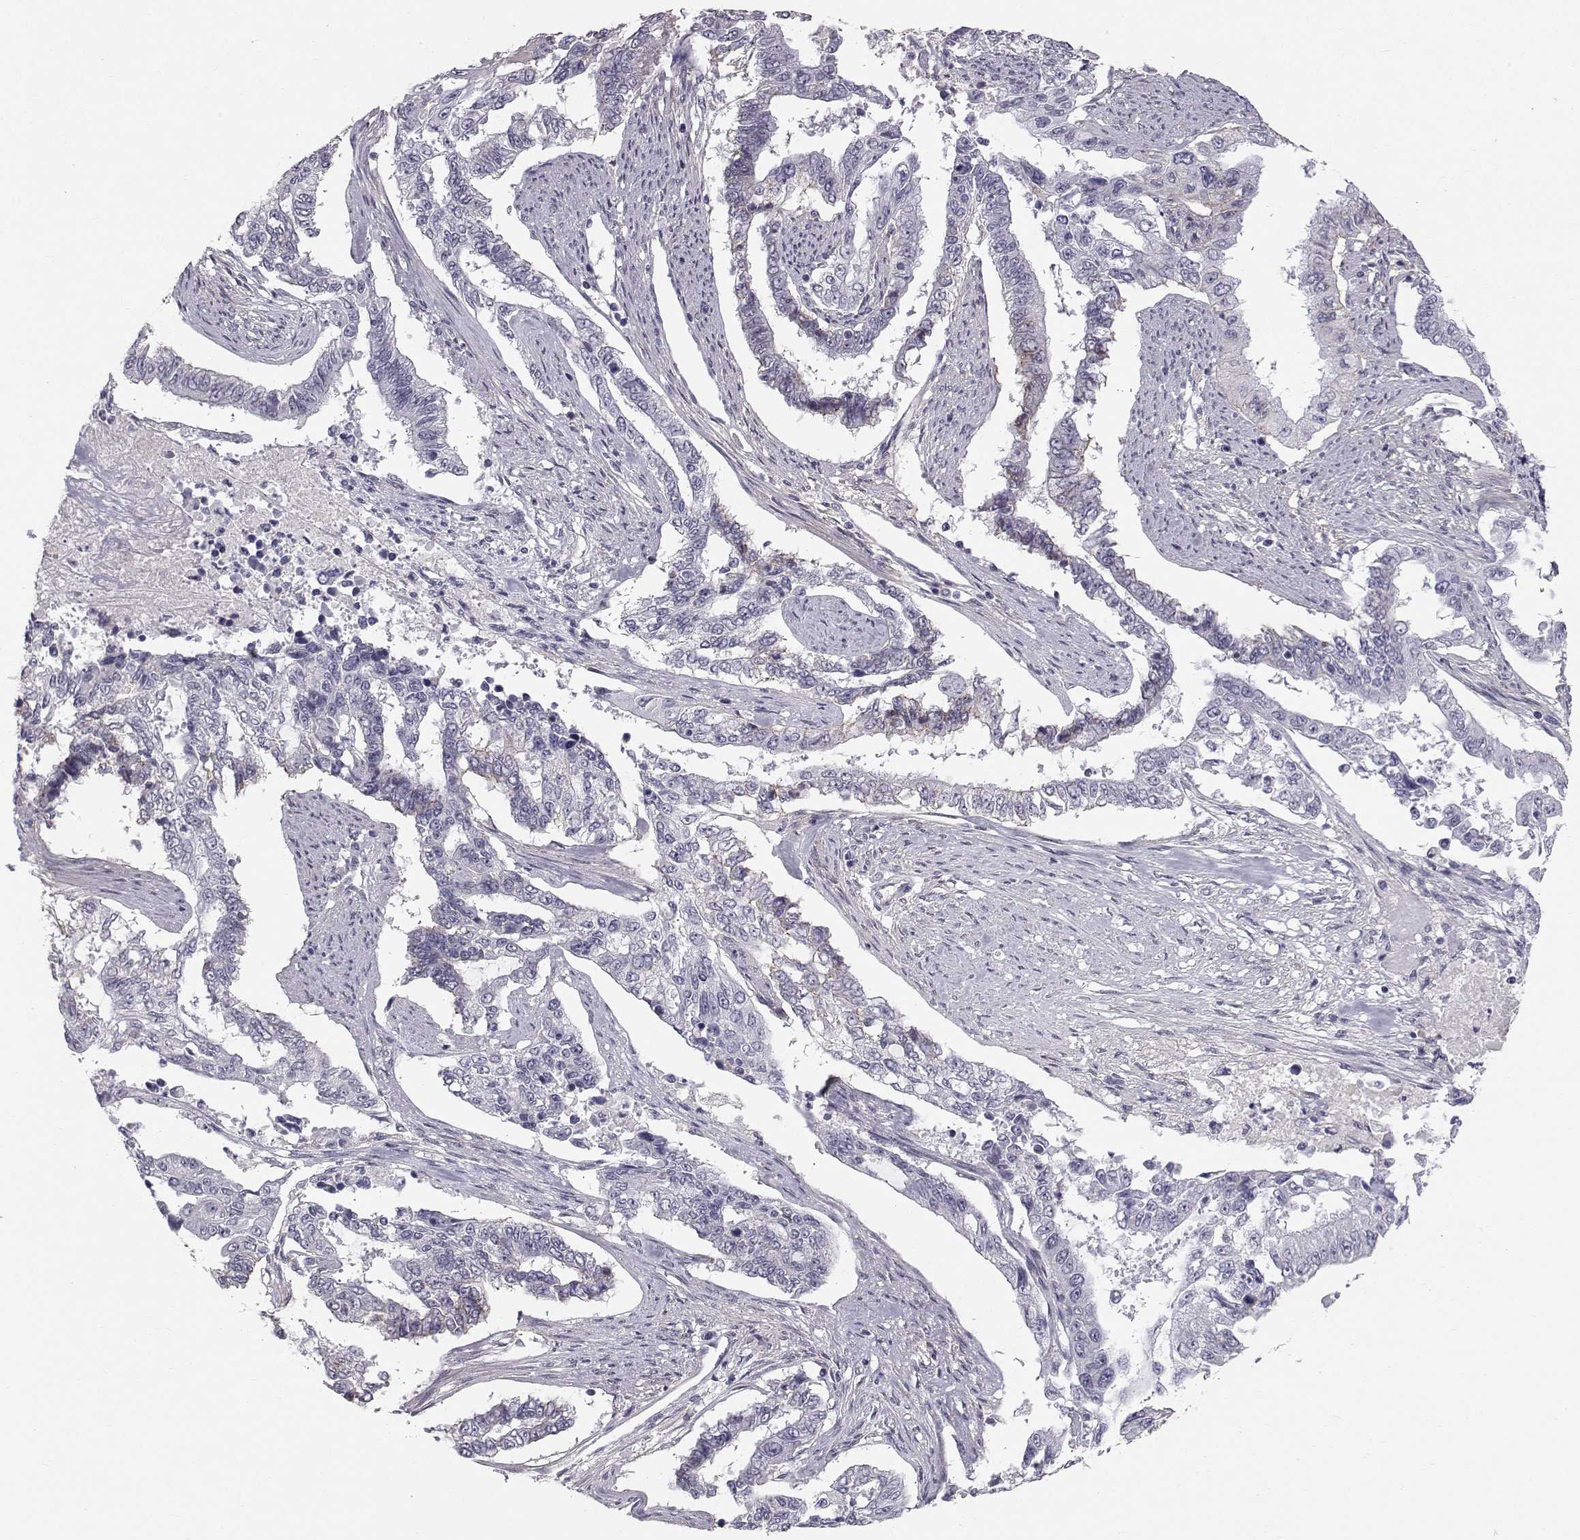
{"staining": {"intensity": "weak", "quantity": "<25%", "location": "cytoplasmic/membranous"}, "tissue": "endometrial cancer", "cell_type": "Tumor cells", "image_type": "cancer", "snomed": [{"axis": "morphology", "description": "Adenocarcinoma, NOS"}, {"axis": "topography", "description": "Uterus"}], "caption": "The micrograph shows no staining of tumor cells in endometrial adenocarcinoma.", "gene": "SPDYE4", "patient": {"sex": "female", "age": 59}}